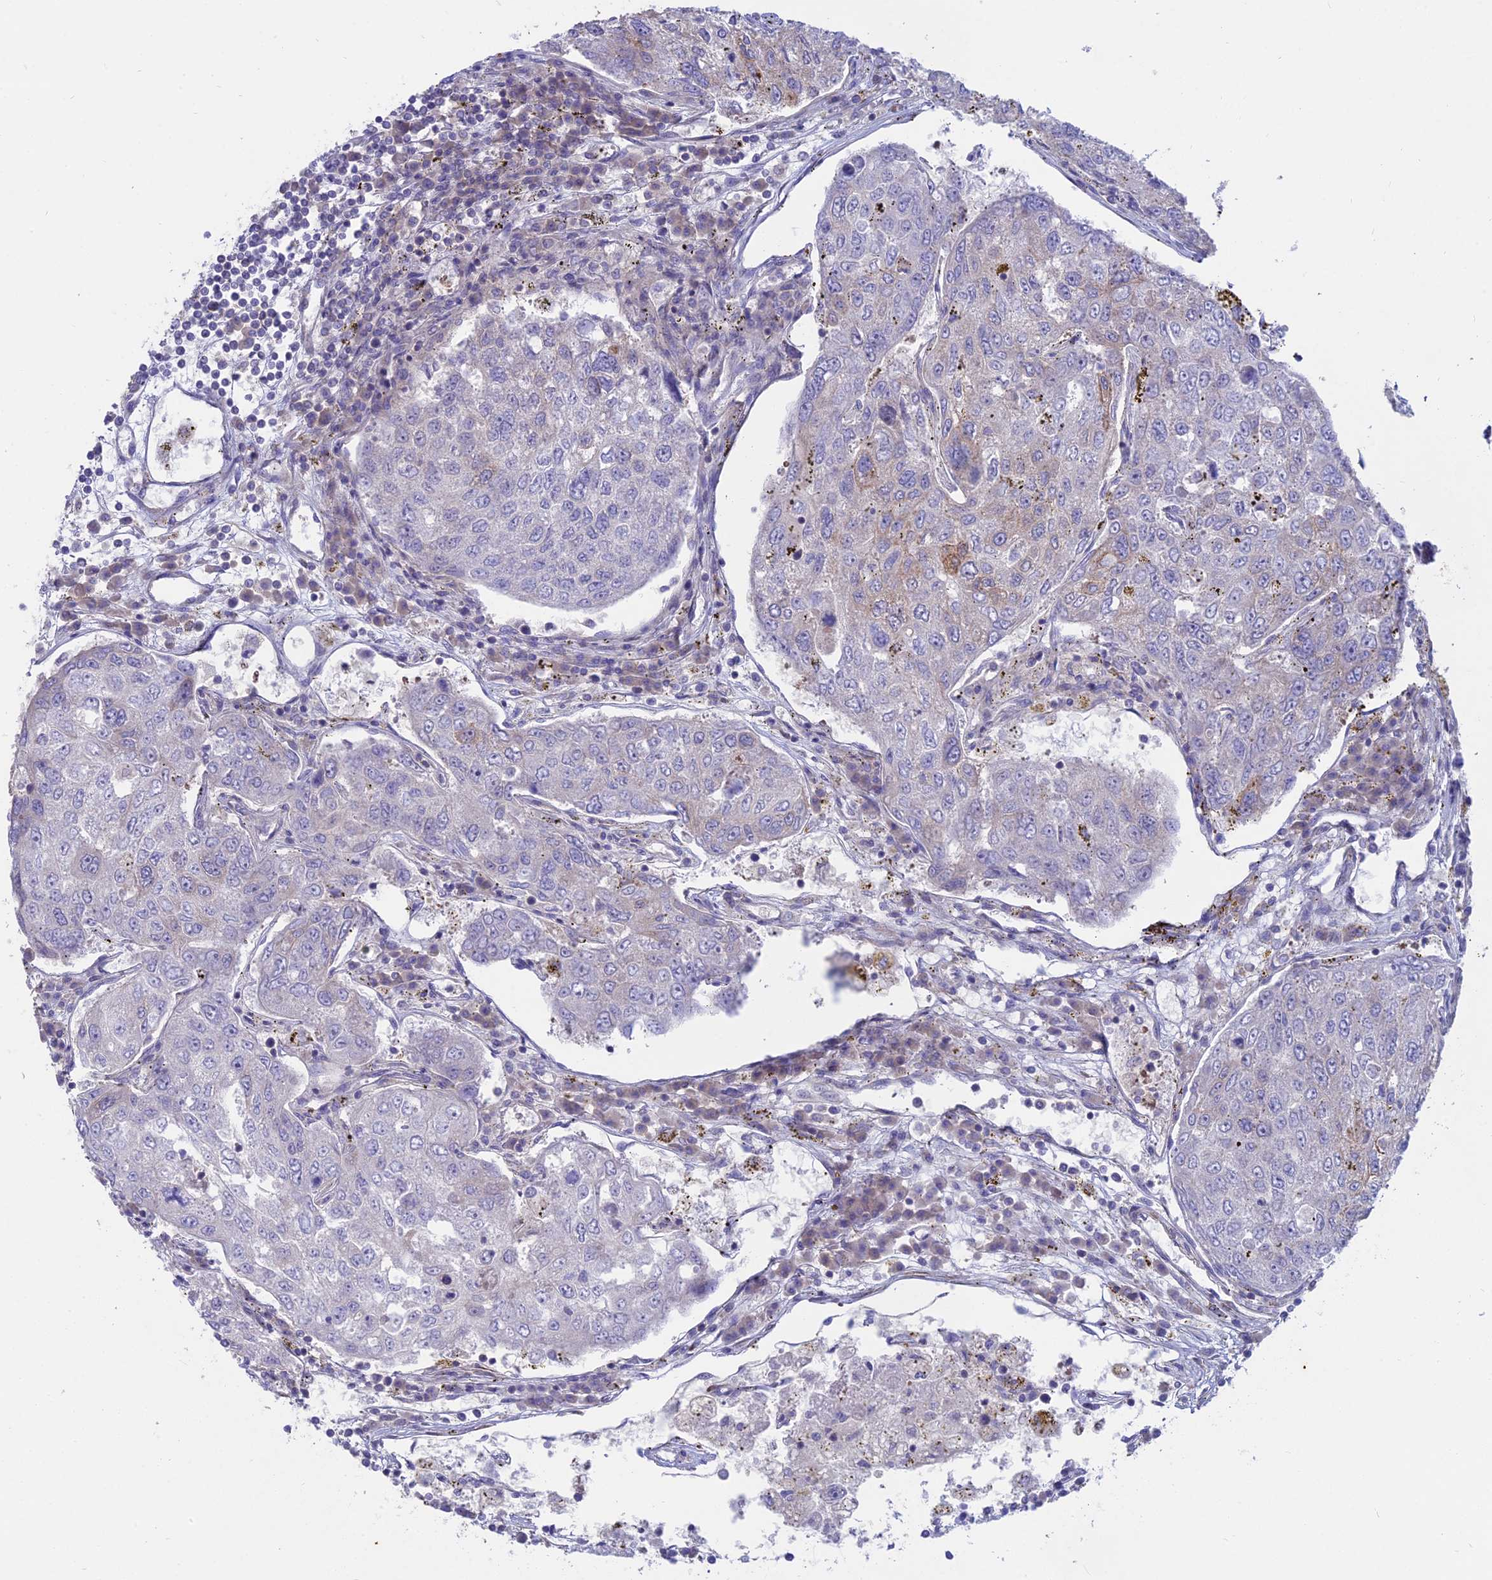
{"staining": {"intensity": "negative", "quantity": "none", "location": "none"}, "tissue": "urothelial cancer", "cell_type": "Tumor cells", "image_type": "cancer", "snomed": [{"axis": "morphology", "description": "Urothelial carcinoma, High grade"}, {"axis": "topography", "description": "Lymph node"}, {"axis": "topography", "description": "Urinary bladder"}], "caption": "The IHC photomicrograph has no significant positivity in tumor cells of high-grade urothelial carcinoma tissue.", "gene": "MYO5B", "patient": {"sex": "male", "age": 51}}